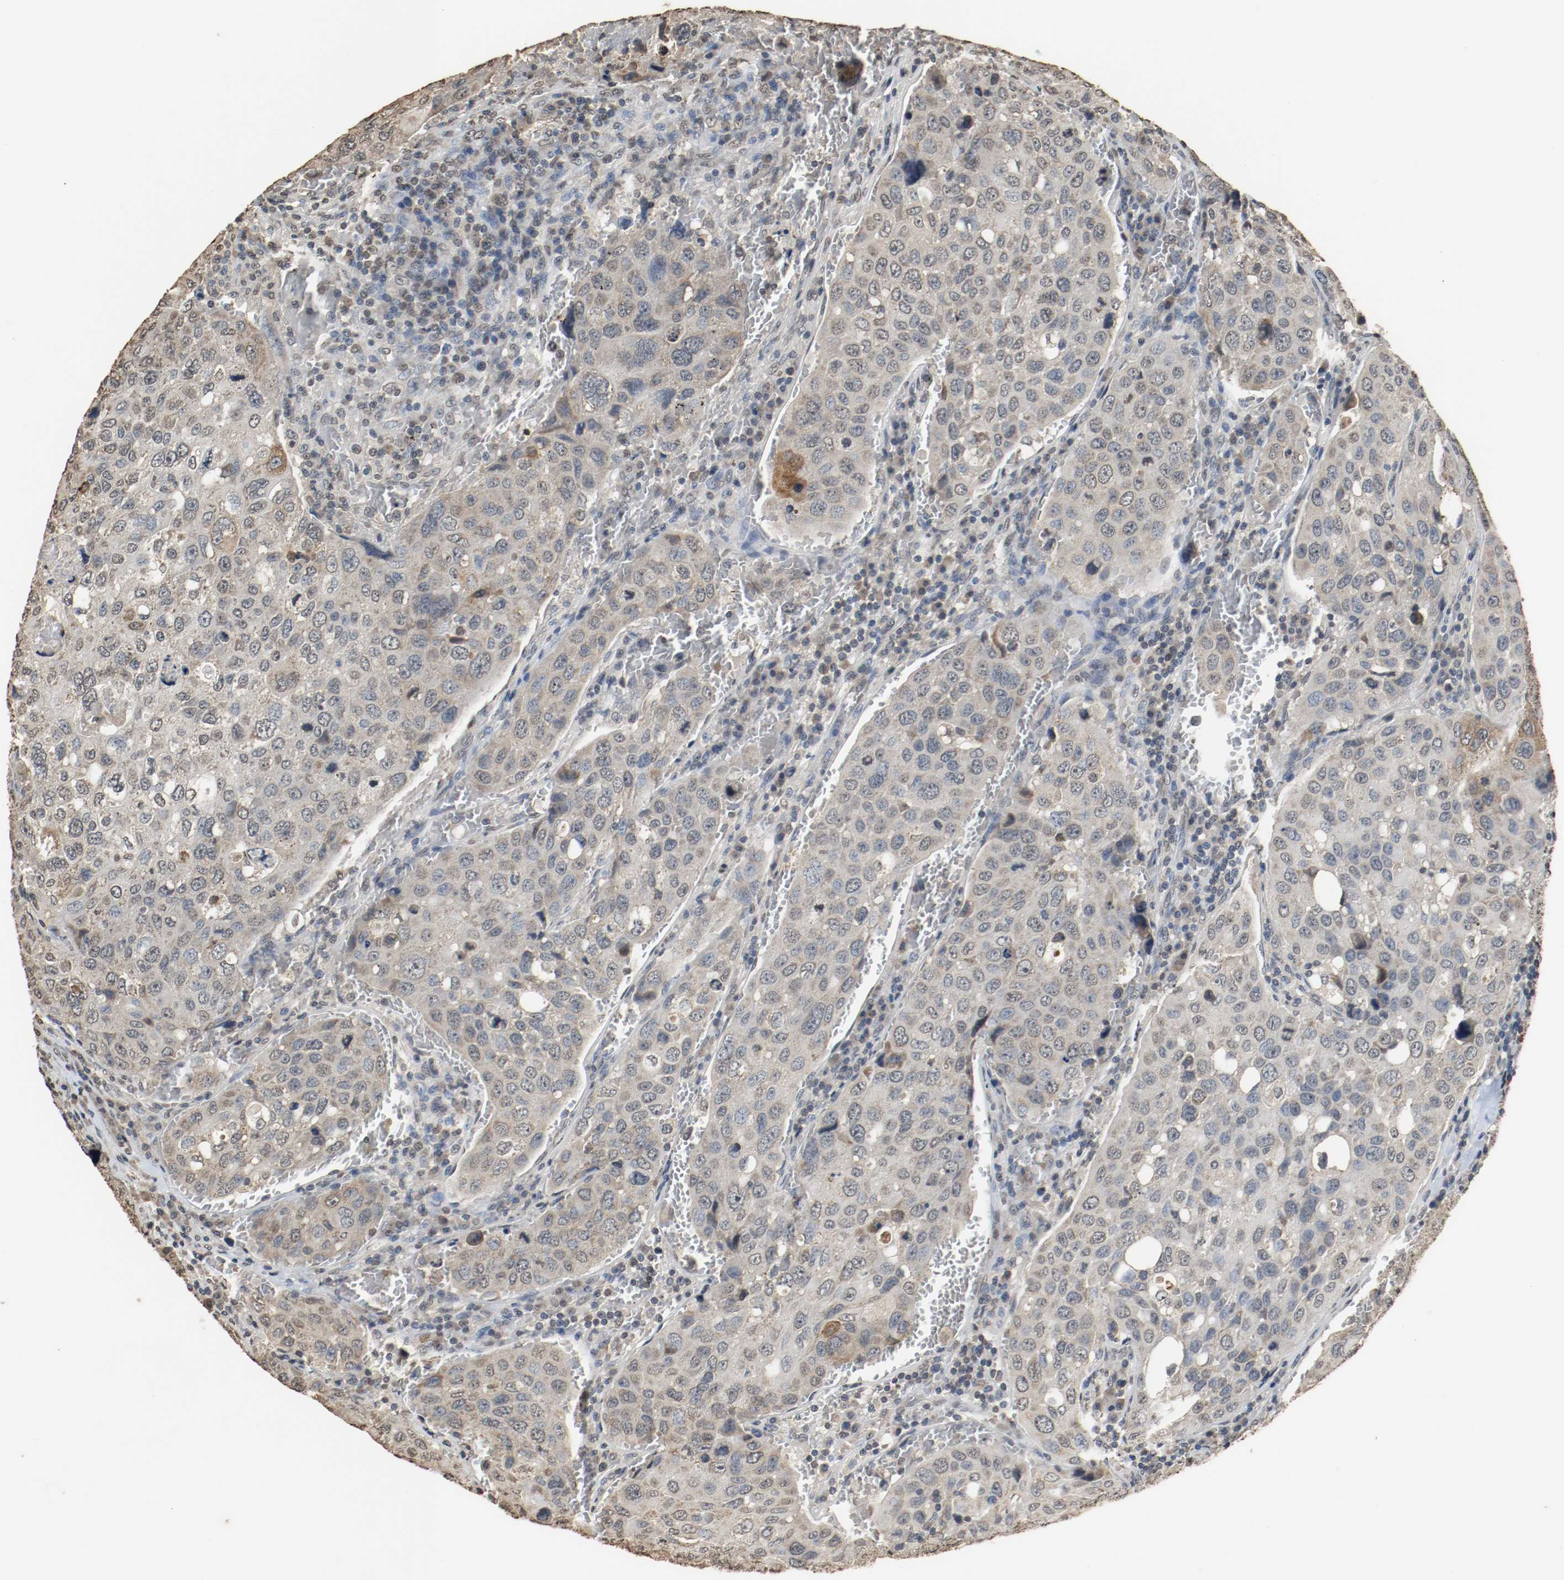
{"staining": {"intensity": "weak", "quantity": "<25%", "location": "cytoplasmic/membranous"}, "tissue": "urothelial cancer", "cell_type": "Tumor cells", "image_type": "cancer", "snomed": [{"axis": "morphology", "description": "Urothelial carcinoma, High grade"}, {"axis": "topography", "description": "Lymph node"}, {"axis": "topography", "description": "Urinary bladder"}], "caption": "Immunohistochemical staining of high-grade urothelial carcinoma displays no significant staining in tumor cells.", "gene": "RTN4", "patient": {"sex": "male", "age": 51}}